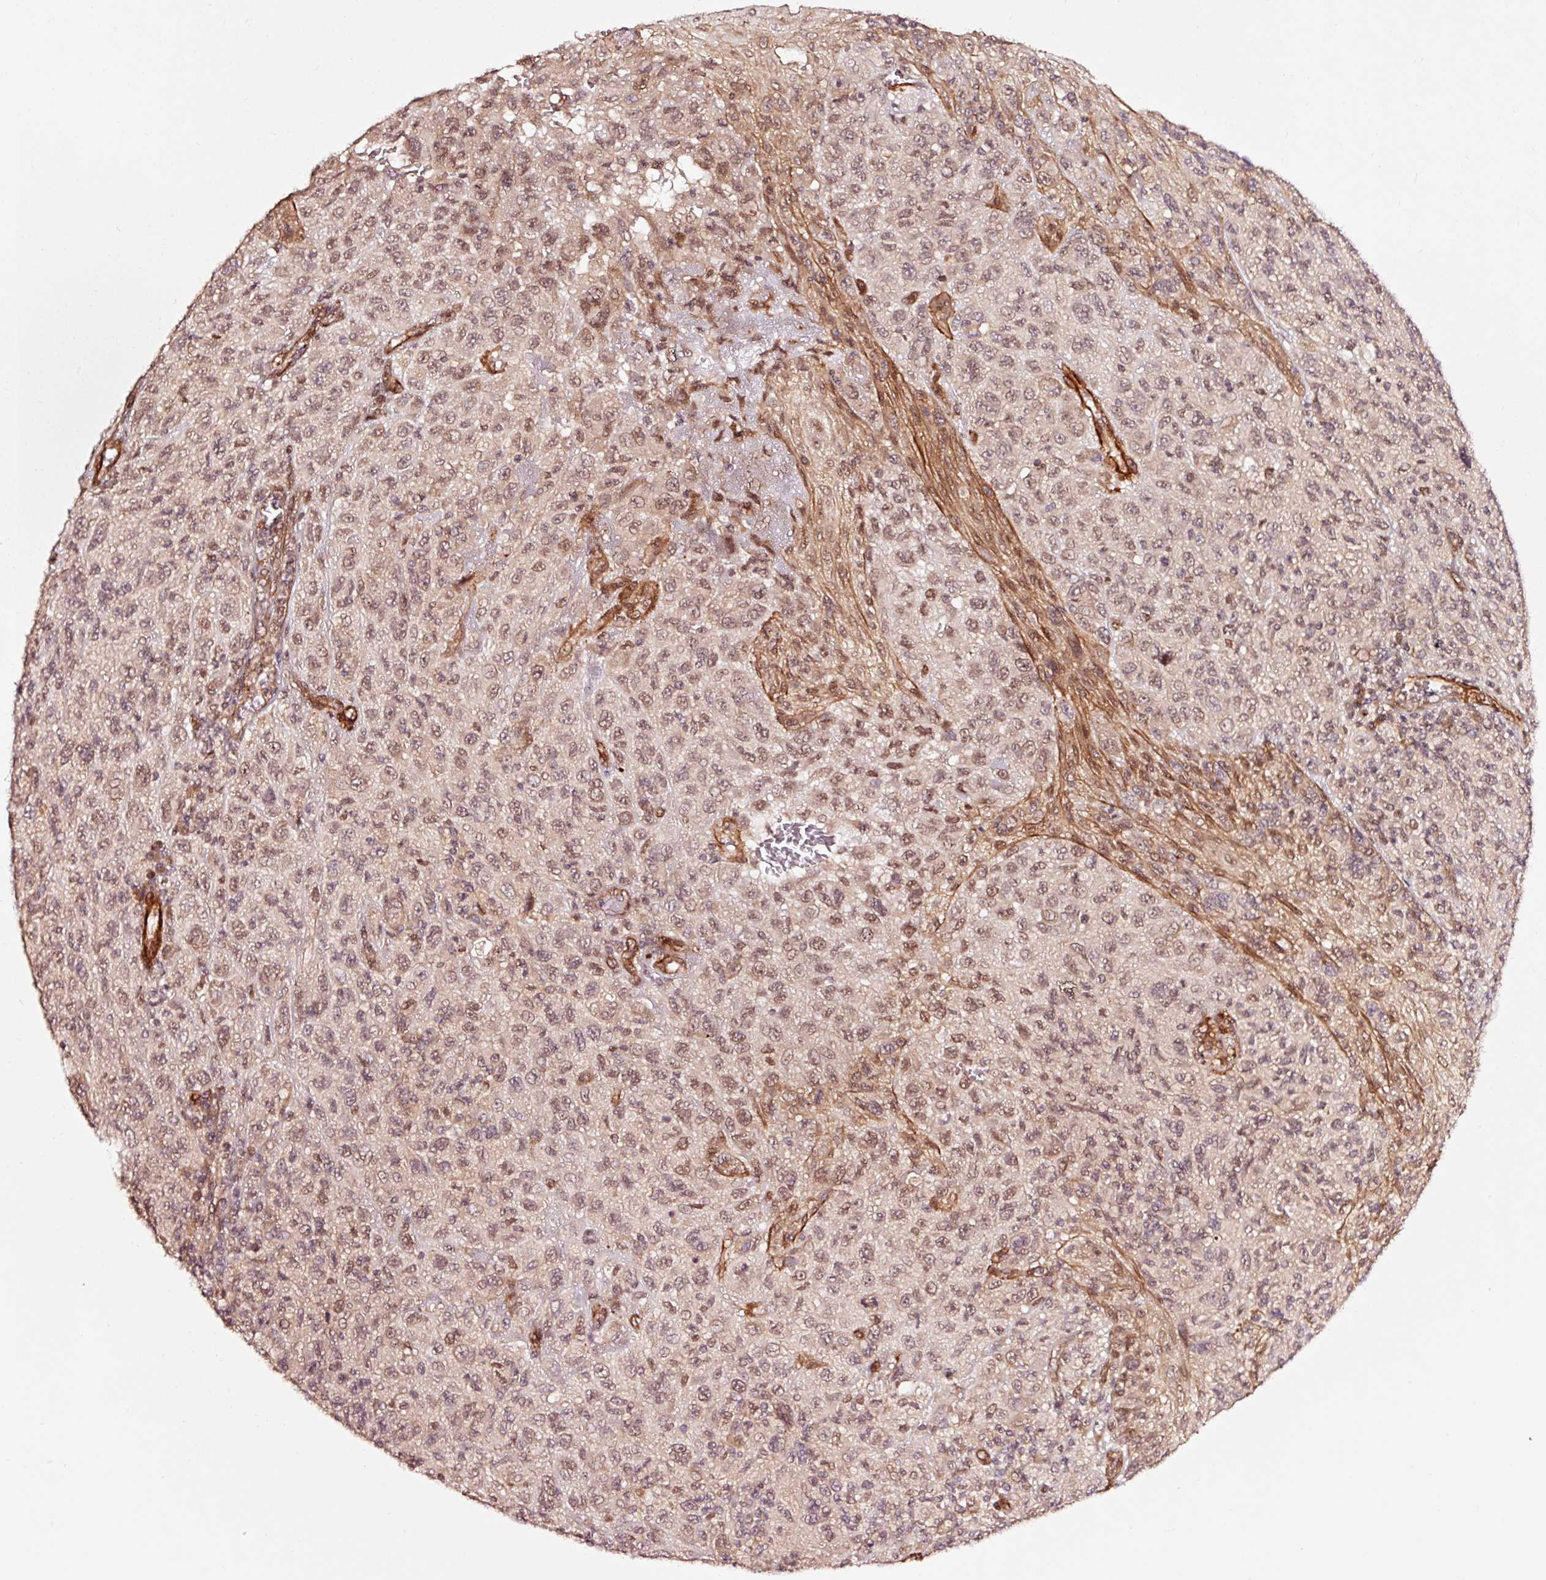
{"staining": {"intensity": "moderate", "quantity": ">75%", "location": "nuclear"}, "tissue": "melanoma", "cell_type": "Tumor cells", "image_type": "cancer", "snomed": [{"axis": "morphology", "description": "Malignant melanoma, NOS"}, {"axis": "topography", "description": "Skin"}], "caption": "Moderate nuclear protein staining is seen in about >75% of tumor cells in malignant melanoma.", "gene": "TPM1", "patient": {"sex": "female", "age": 91}}